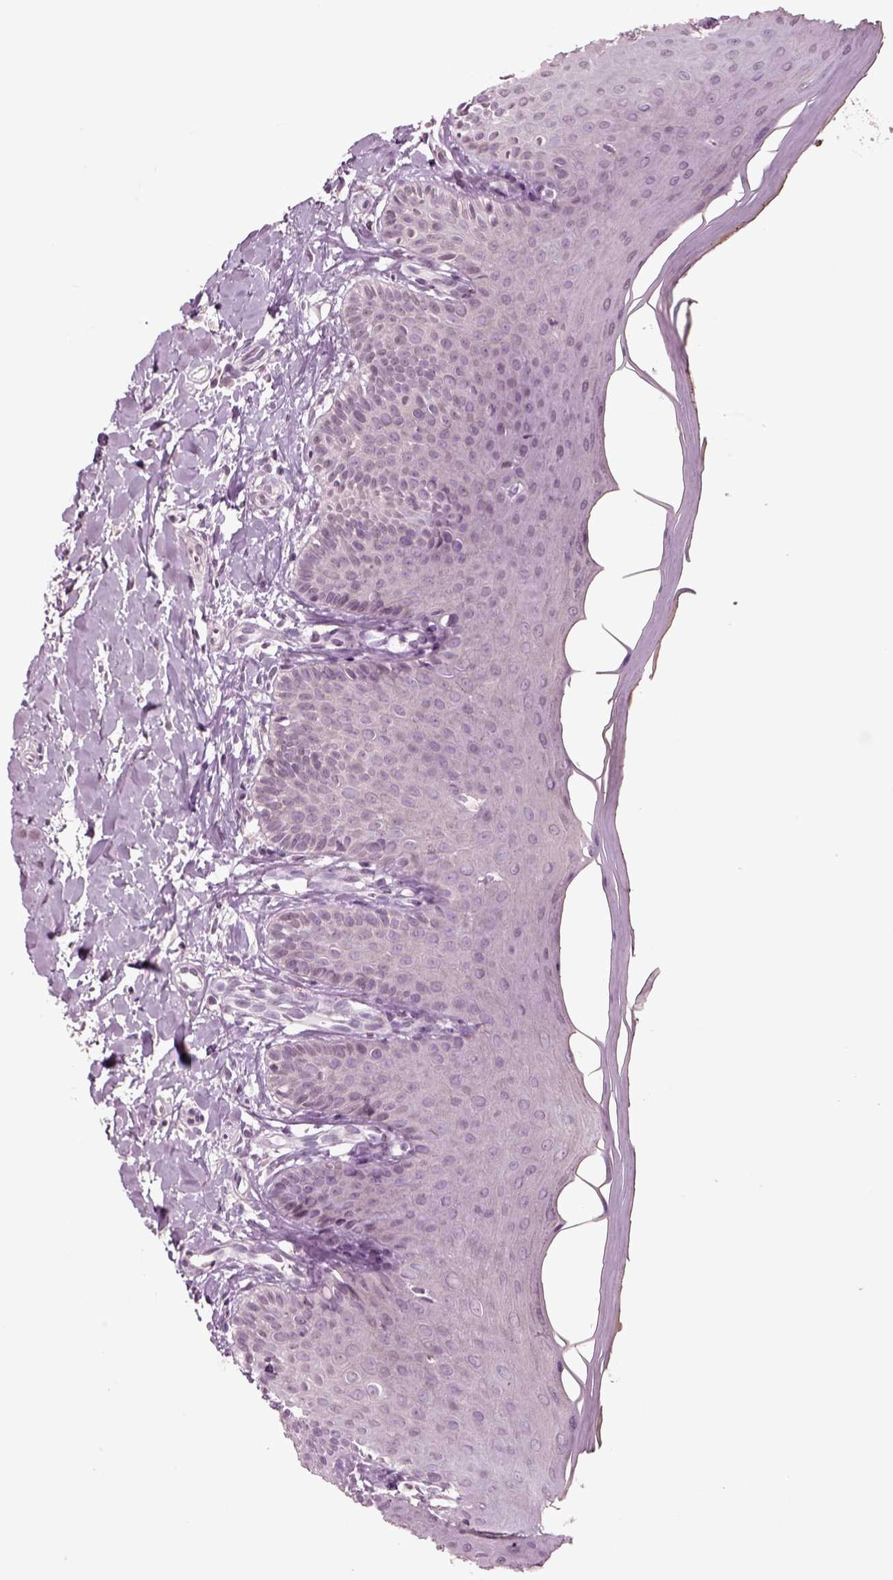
{"staining": {"intensity": "negative", "quantity": "none", "location": "none"}, "tissue": "oral mucosa", "cell_type": "Squamous epithelial cells", "image_type": "normal", "snomed": [{"axis": "morphology", "description": "Normal tissue, NOS"}, {"axis": "topography", "description": "Oral tissue"}], "caption": "This is an immunohistochemistry (IHC) histopathology image of normal oral mucosa. There is no staining in squamous epithelial cells.", "gene": "CHGB", "patient": {"sex": "female", "age": 43}}